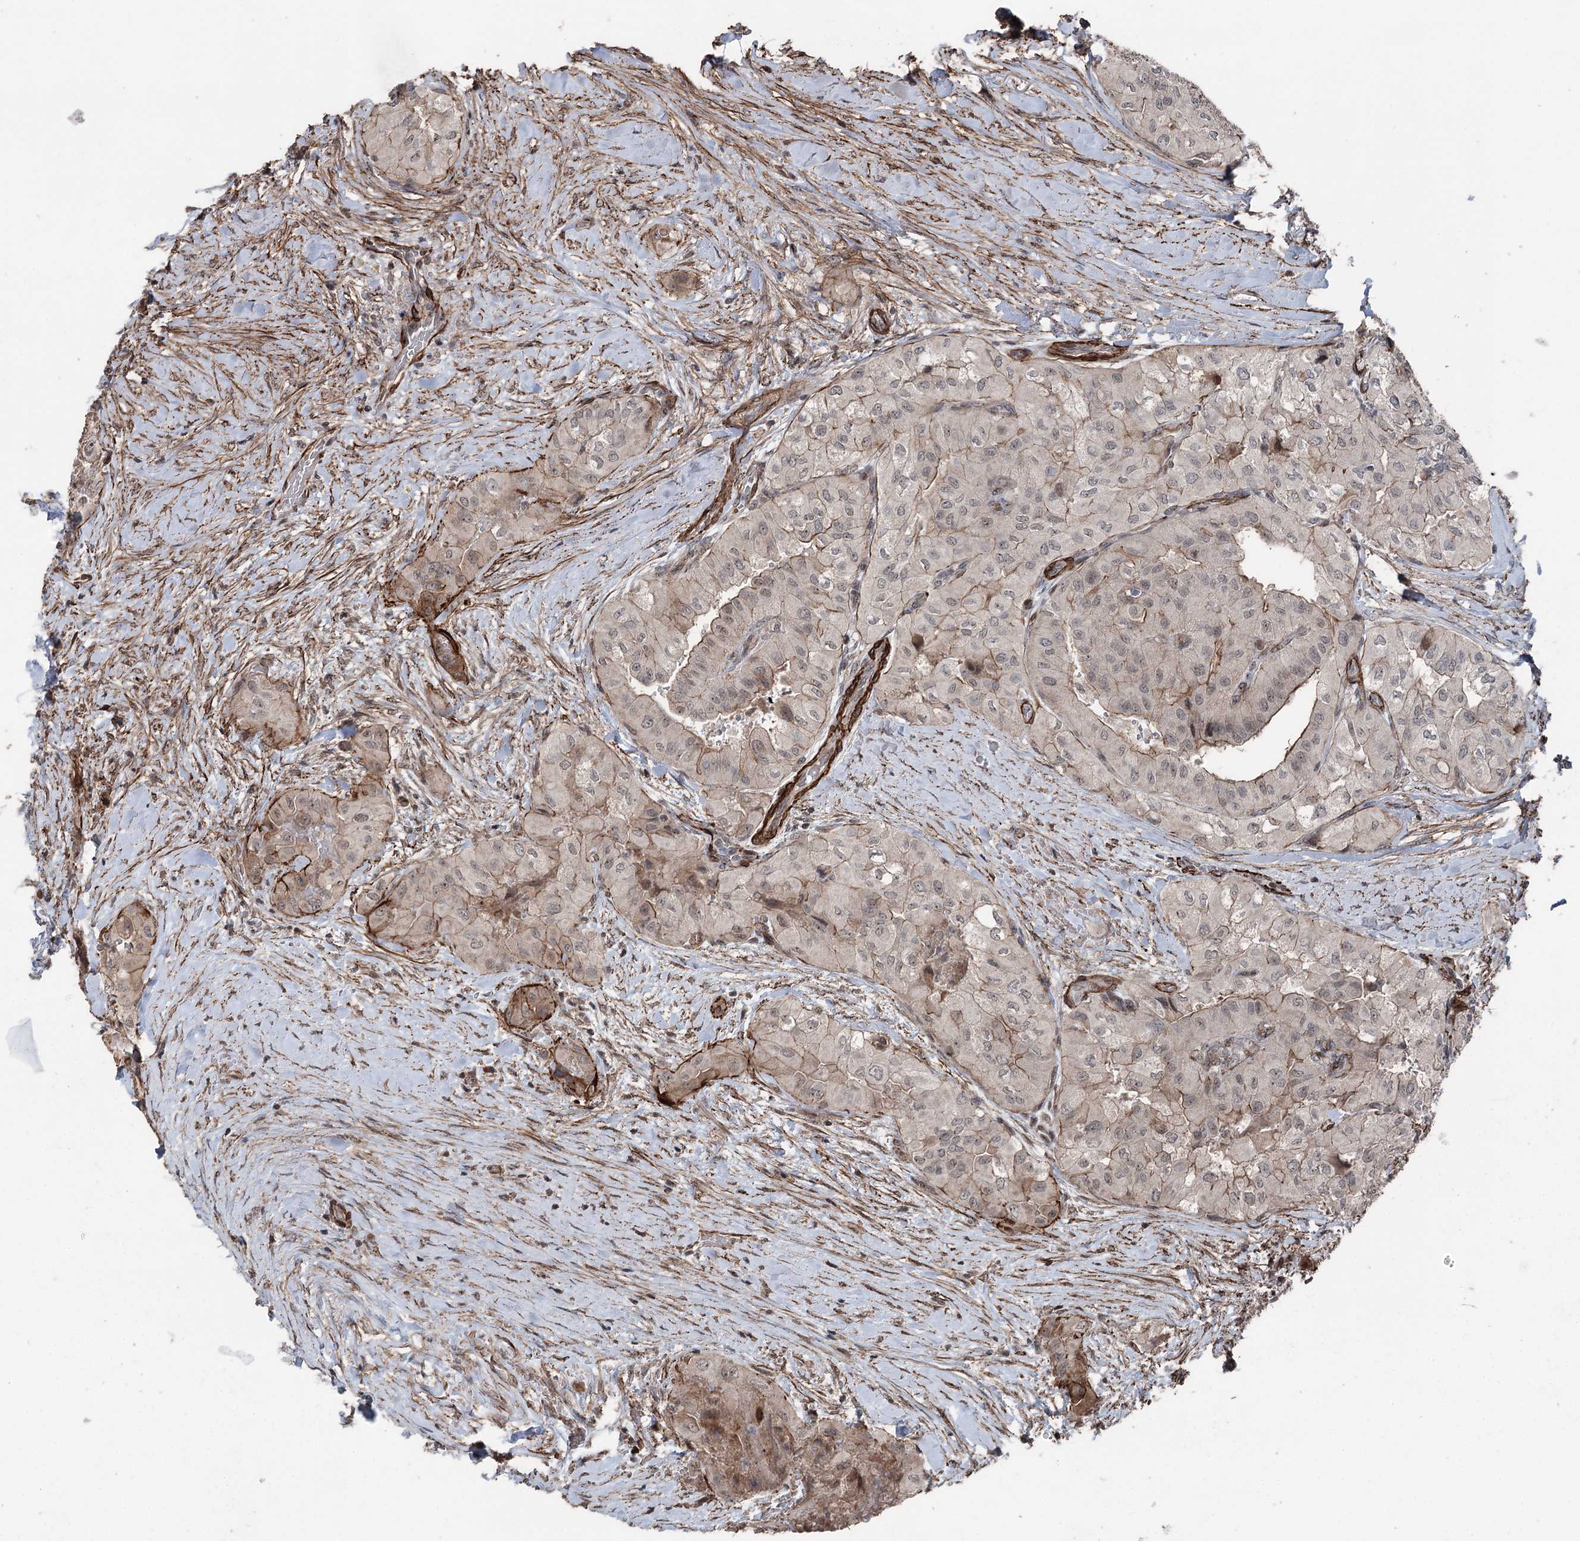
{"staining": {"intensity": "weak", "quantity": "25%-75%", "location": "cytoplasmic/membranous"}, "tissue": "thyroid cancer", "cell_type": "Tumor cells", "image_type": "cancer", "snomed": [{"axis": "morphology", "description": "Papillary adenocarcinoma, NOS"}, {"axis": "topography", "description": "Thyroid gland"}], "caption": "Human thyroid cancer (papillary adenocarcinoma) stained for a protein (brown) displays weak cytoplasmic/membranous positive positivity in about 25%-75% of tumor cells.", "gene": "CCDC82", "patient": {"sex": "female", "age": 59}}